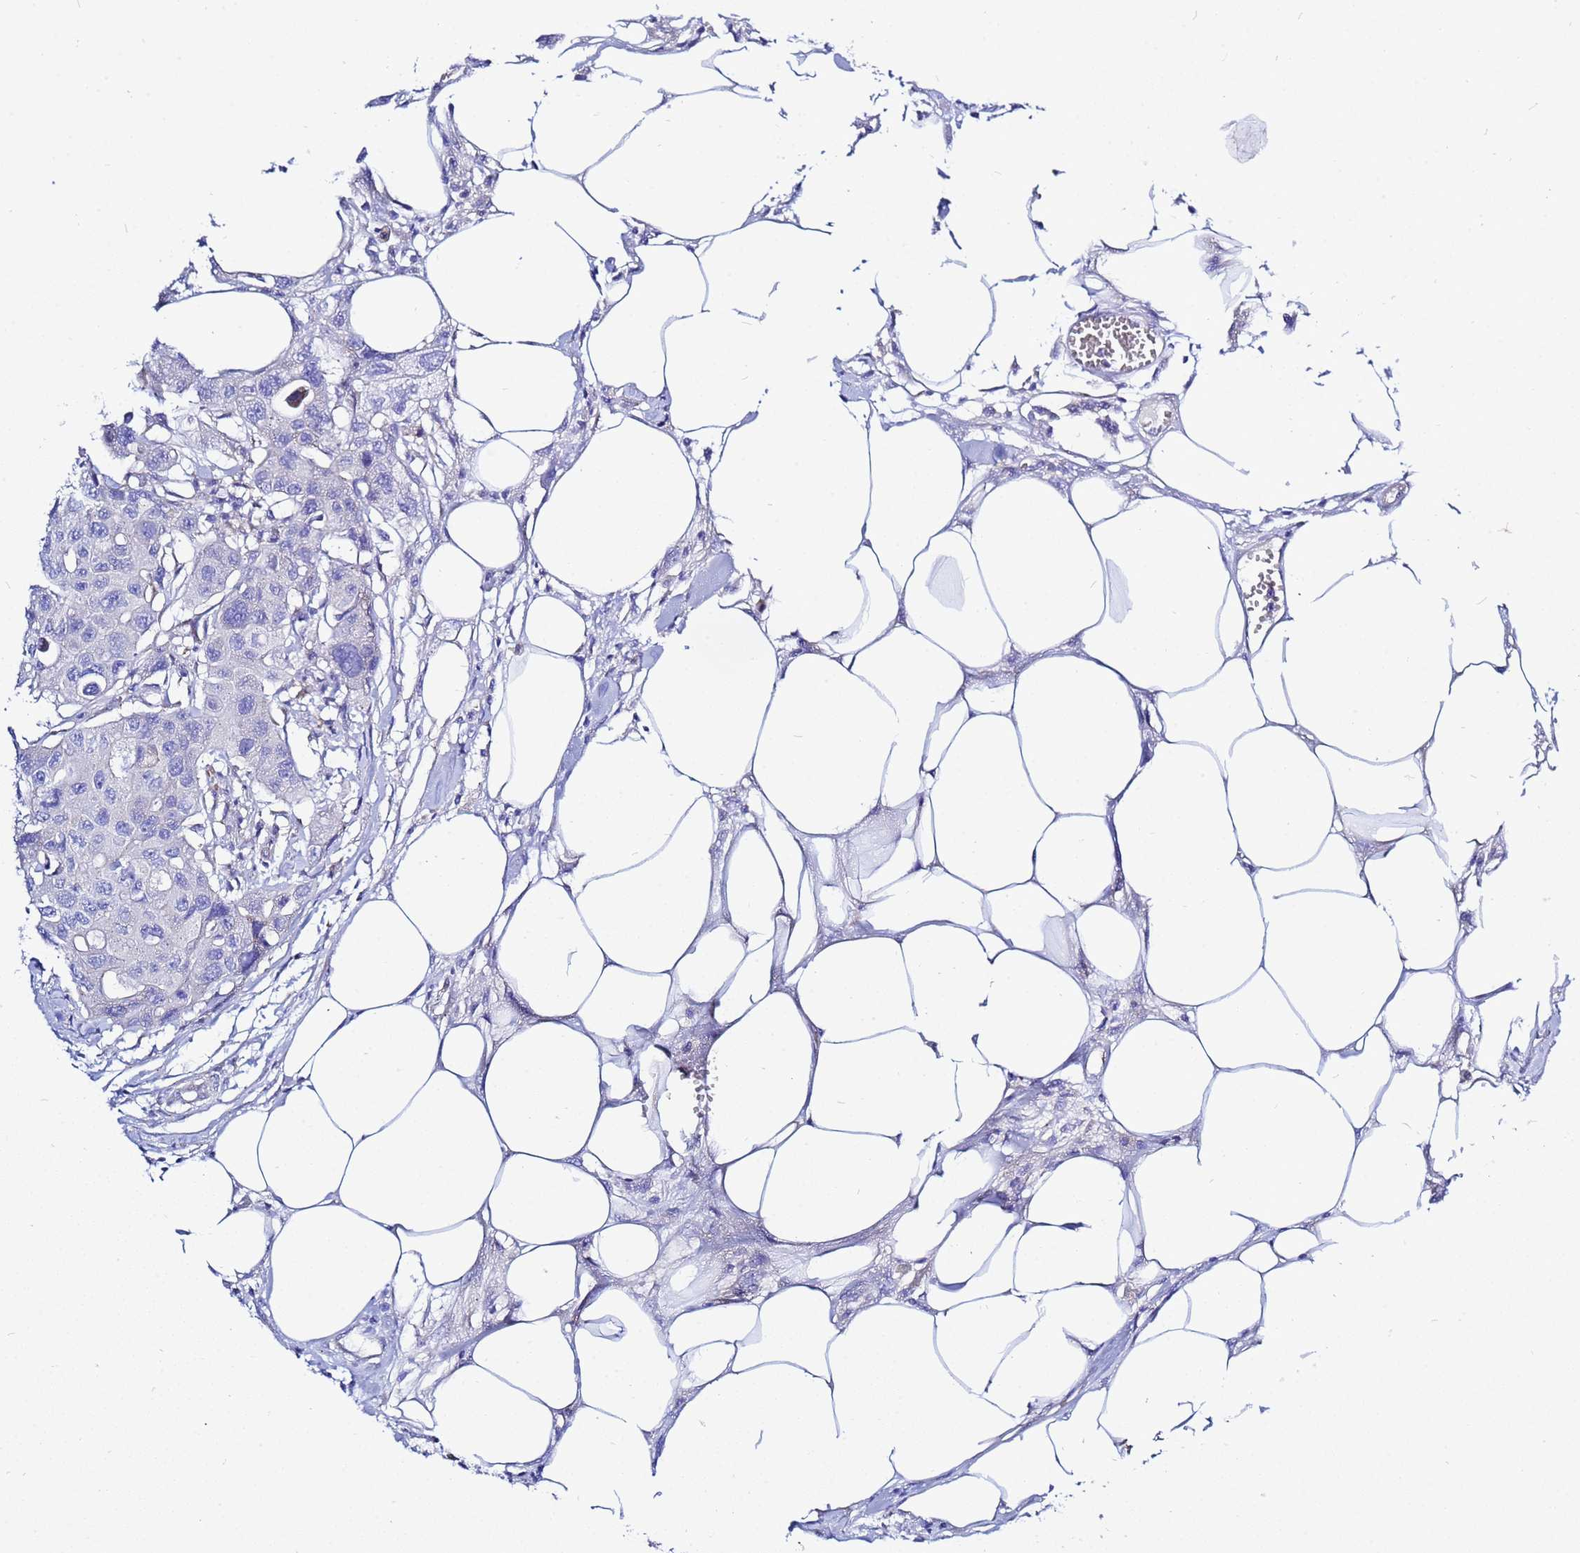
{"staining": {"intensity": "negative", "quantity": "none", "location": "none"}, "tissue": "colorectal cancer", "cell_type": "Tumor cells", "image_type": "cancer", "snomed": [{"axis": "morphology", "description": "Adenocarcinoma, NOS"}, {"axis": "topography", "description": "Colon"}], "caption": "Immunohistochemical staining of human adenocarcinoma (colorectal) reveals no significant positivity in tumor cells. (Stains: DAB immunohistochemistry (IHC) with hematoxylin counter stain, Microscopy: brightfield microscopy at high magnification).", "gene": "USP18", "patient": {"sex": "male", "age": 77}}